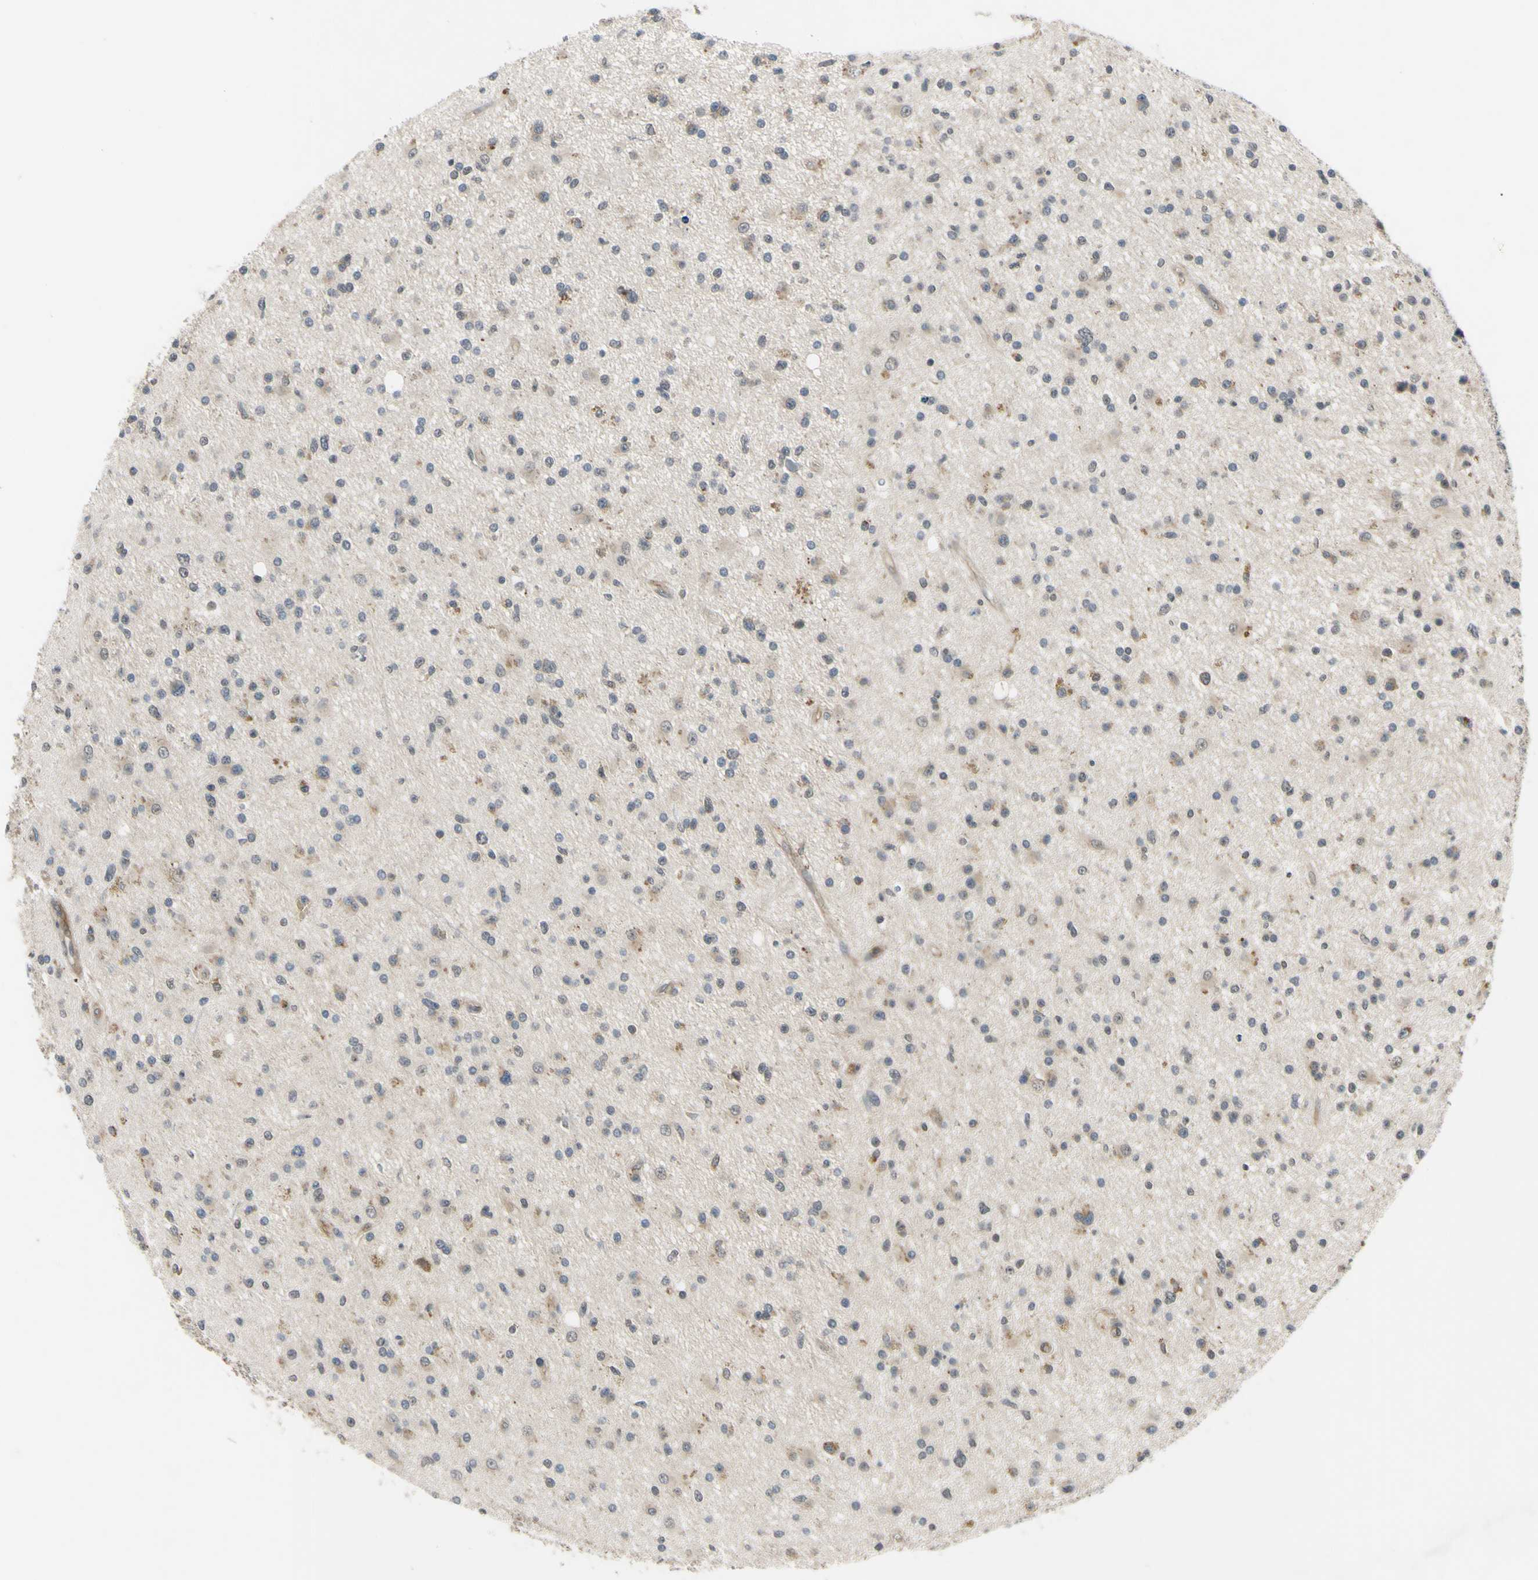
{"staining": {"intensity": "moderate", "quantity": "25%-75%", "location": "cytoplasmic/membranous"}, "tissue": "glioma", "cell_type": "Tumor cells", "image_type": "cancer", "snomed": [{"axis": "morphology", "description": "Glioma, malignant, High grade"}, {"axis": "topography", "description": "Brain"}], "caption": "Glioma stained with a brown dye exhibits moderate cytoplasmic/membranous positive expression in approximately 25%-75% of tumor cells.", "gene": "COMMD9", "patient": {"sex": "male", "age": 33}}